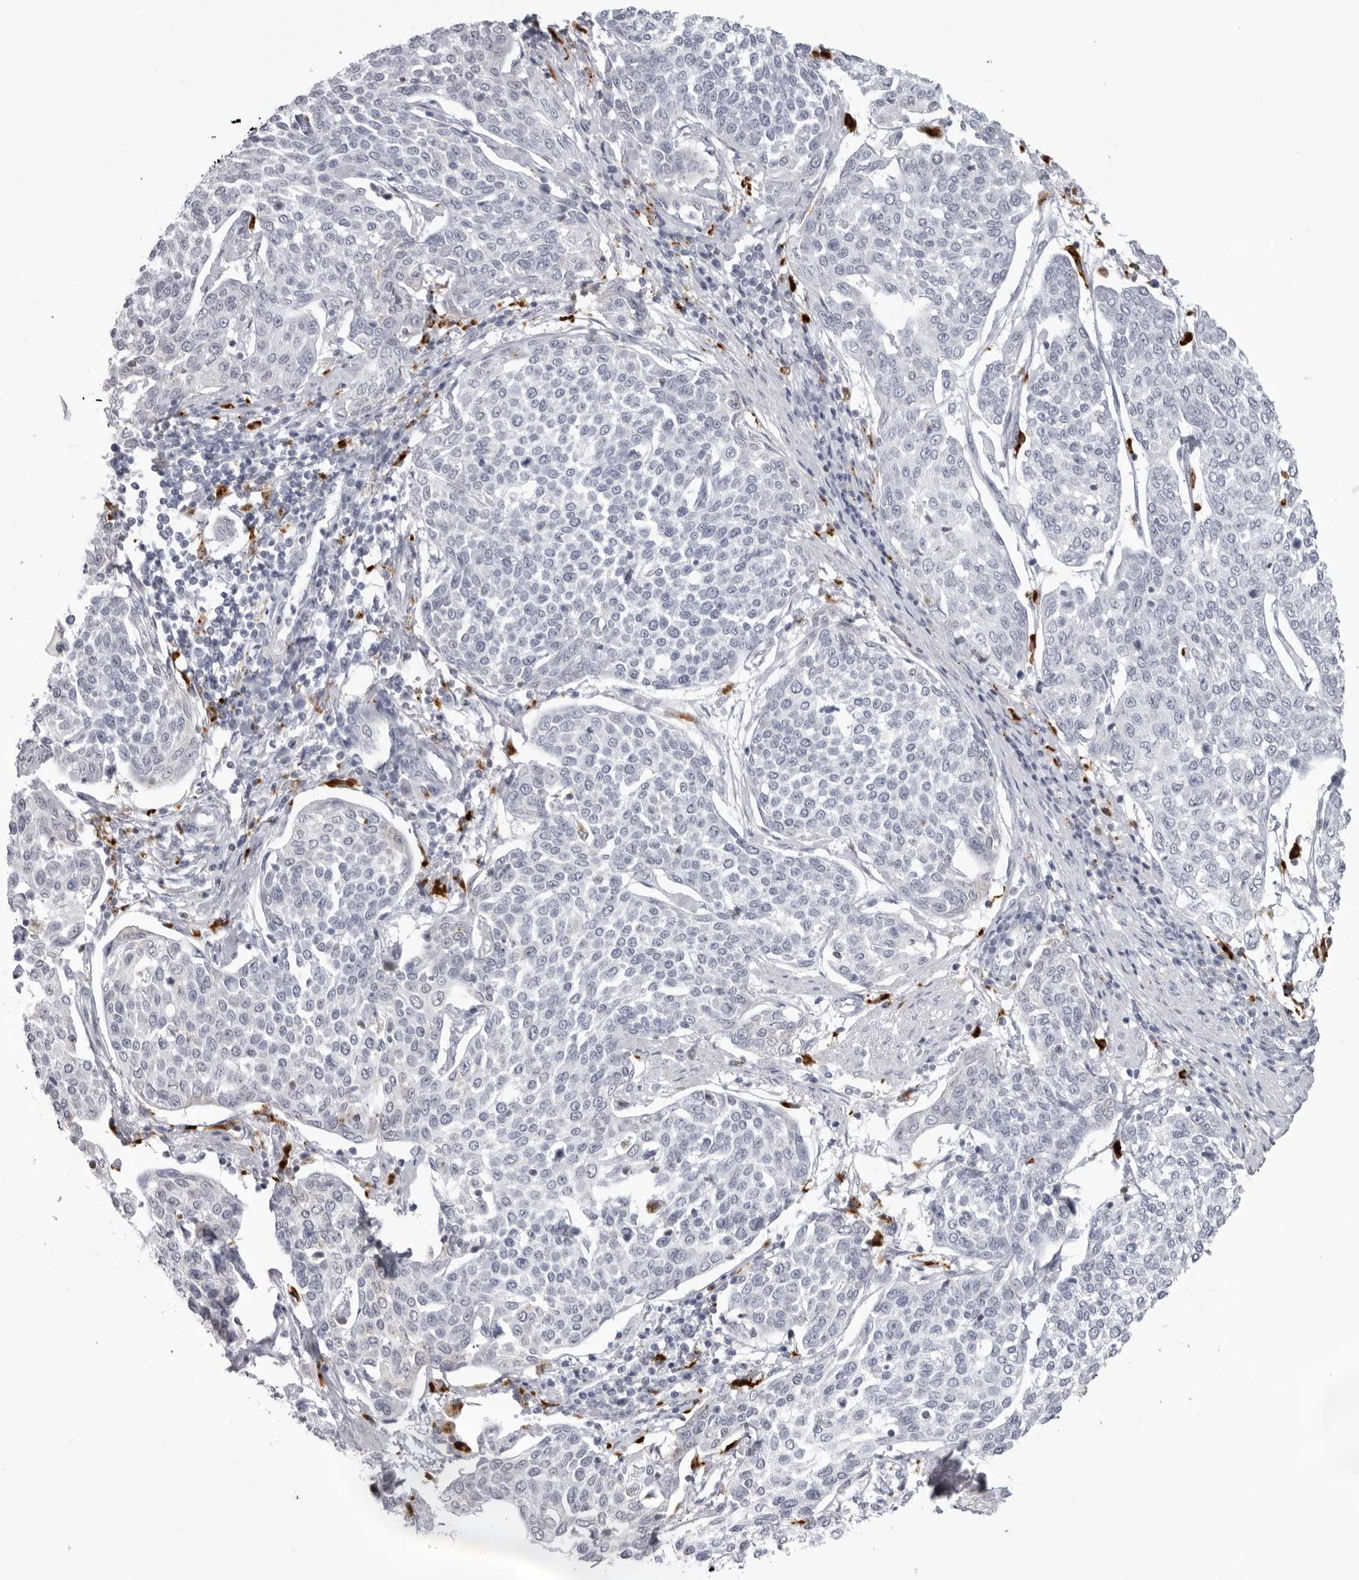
{"staining": {"intensity": "negative", "quantity": "none", "location": "none"}, "tissue": "cervical cancer", "cell_type": "Tumor cells", "image_type": "cancer", "snomed": [{"axis": "morphology", "description": "Squamous cell carcinoma, NOS"}, {"axis": "topography", "description": "Cervix"}], "caption": "This is an immunohistochemistry photomicrograph of squamous cell carcinoma (cervical). There is no expression in tumor cells.", "gene": "IL25", "patient": {"sex": "female", "age": 34}}